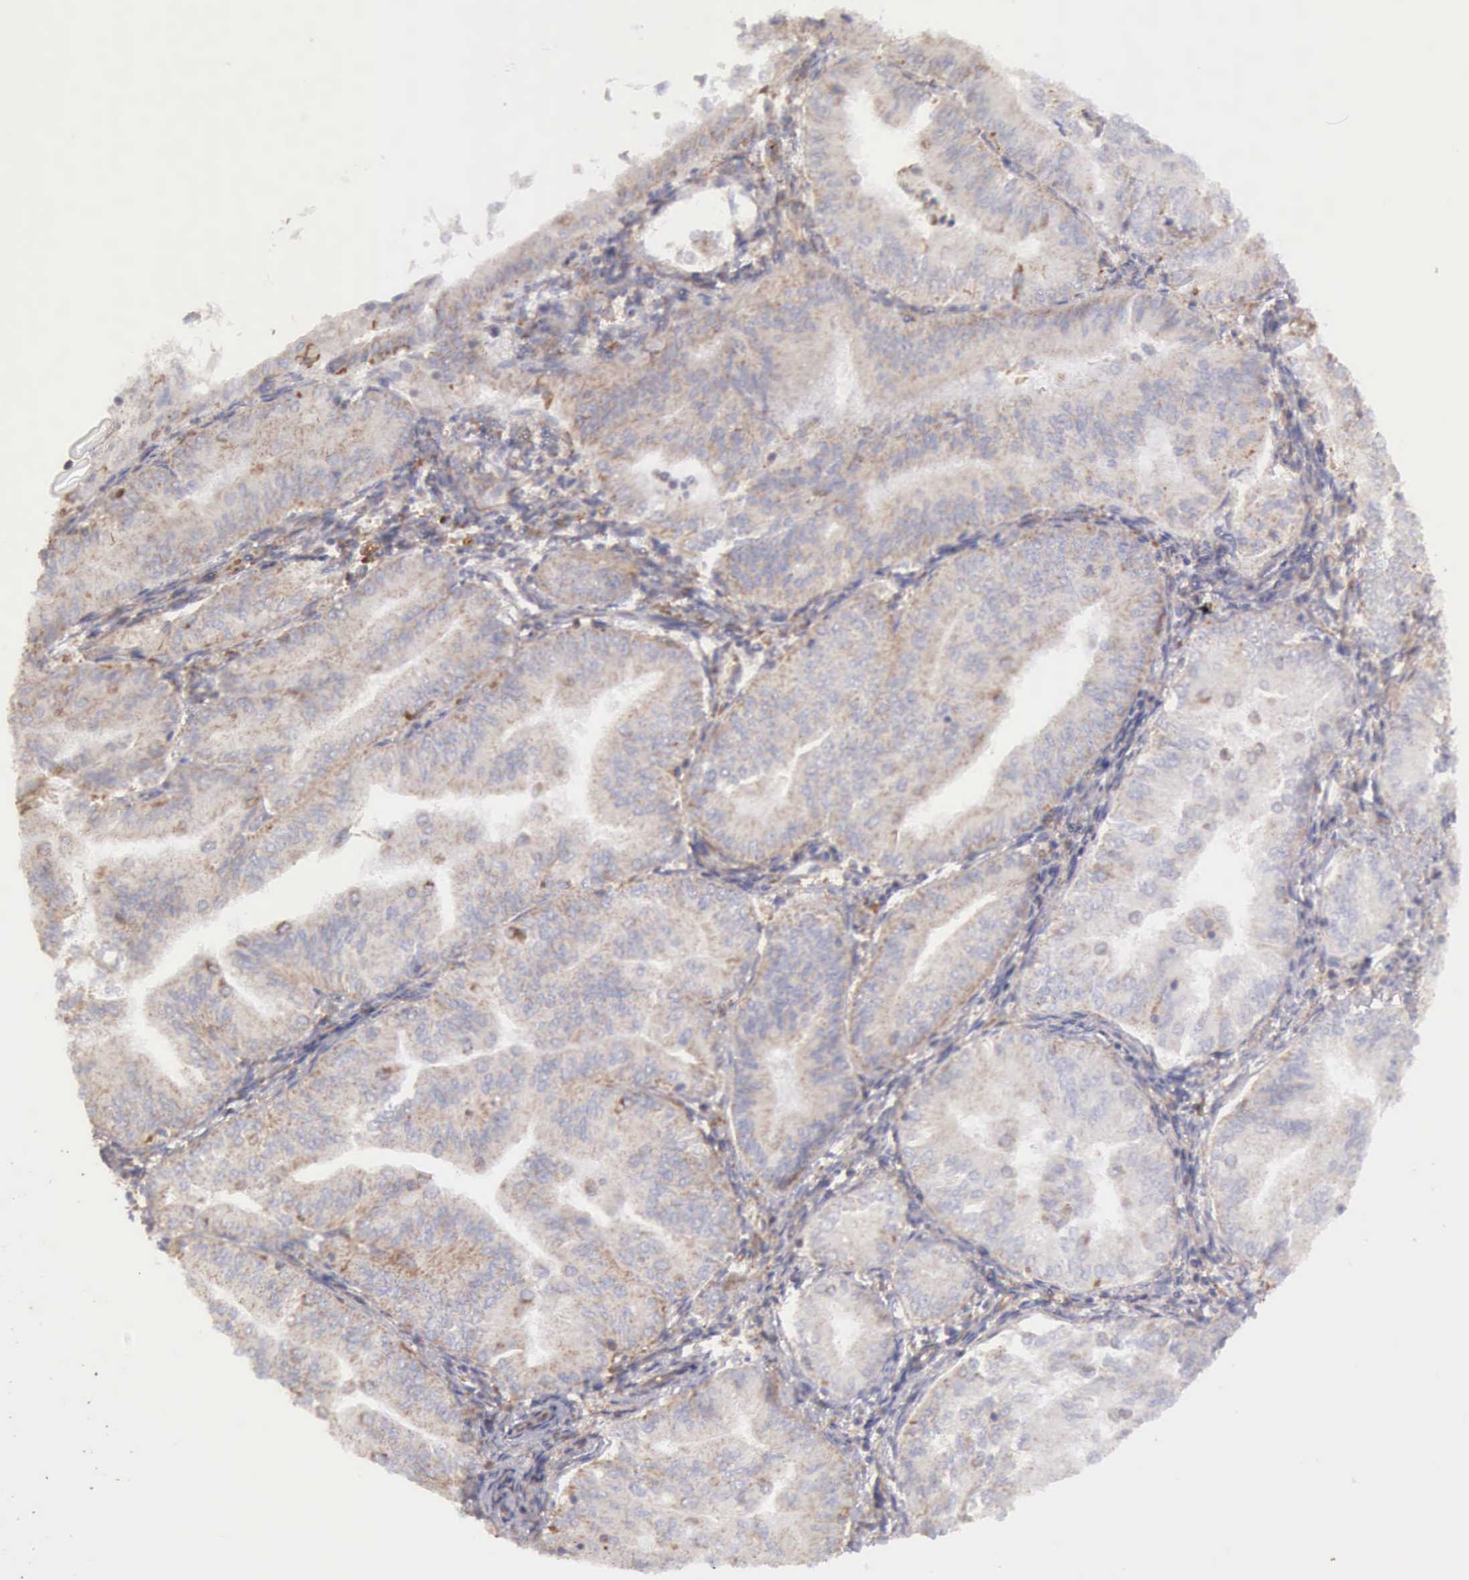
{"staining": {"intensity": "weak", "quantity": "25%-75%", "location": "cytoplasmic/membranous"}, "tissue": "endometrial cancer", "cell_type": "Tumor cells", "image_type": "cancer", "snomed": [{"axis": "morphology", "description": "Adenocarcinoma, NOS"}, {"axis": "topography", "description": "Endometrium"}], "caption": "A photomicrograph showing weak cytoplasmic/membranous expression in about 25%-75% of tumor cells in adenocarcinoma (endometrial), as visualized by brown immunohistochemical staining.", "gene": "ARHGAP4", "patient": {"sex": "female", "age": 53}}